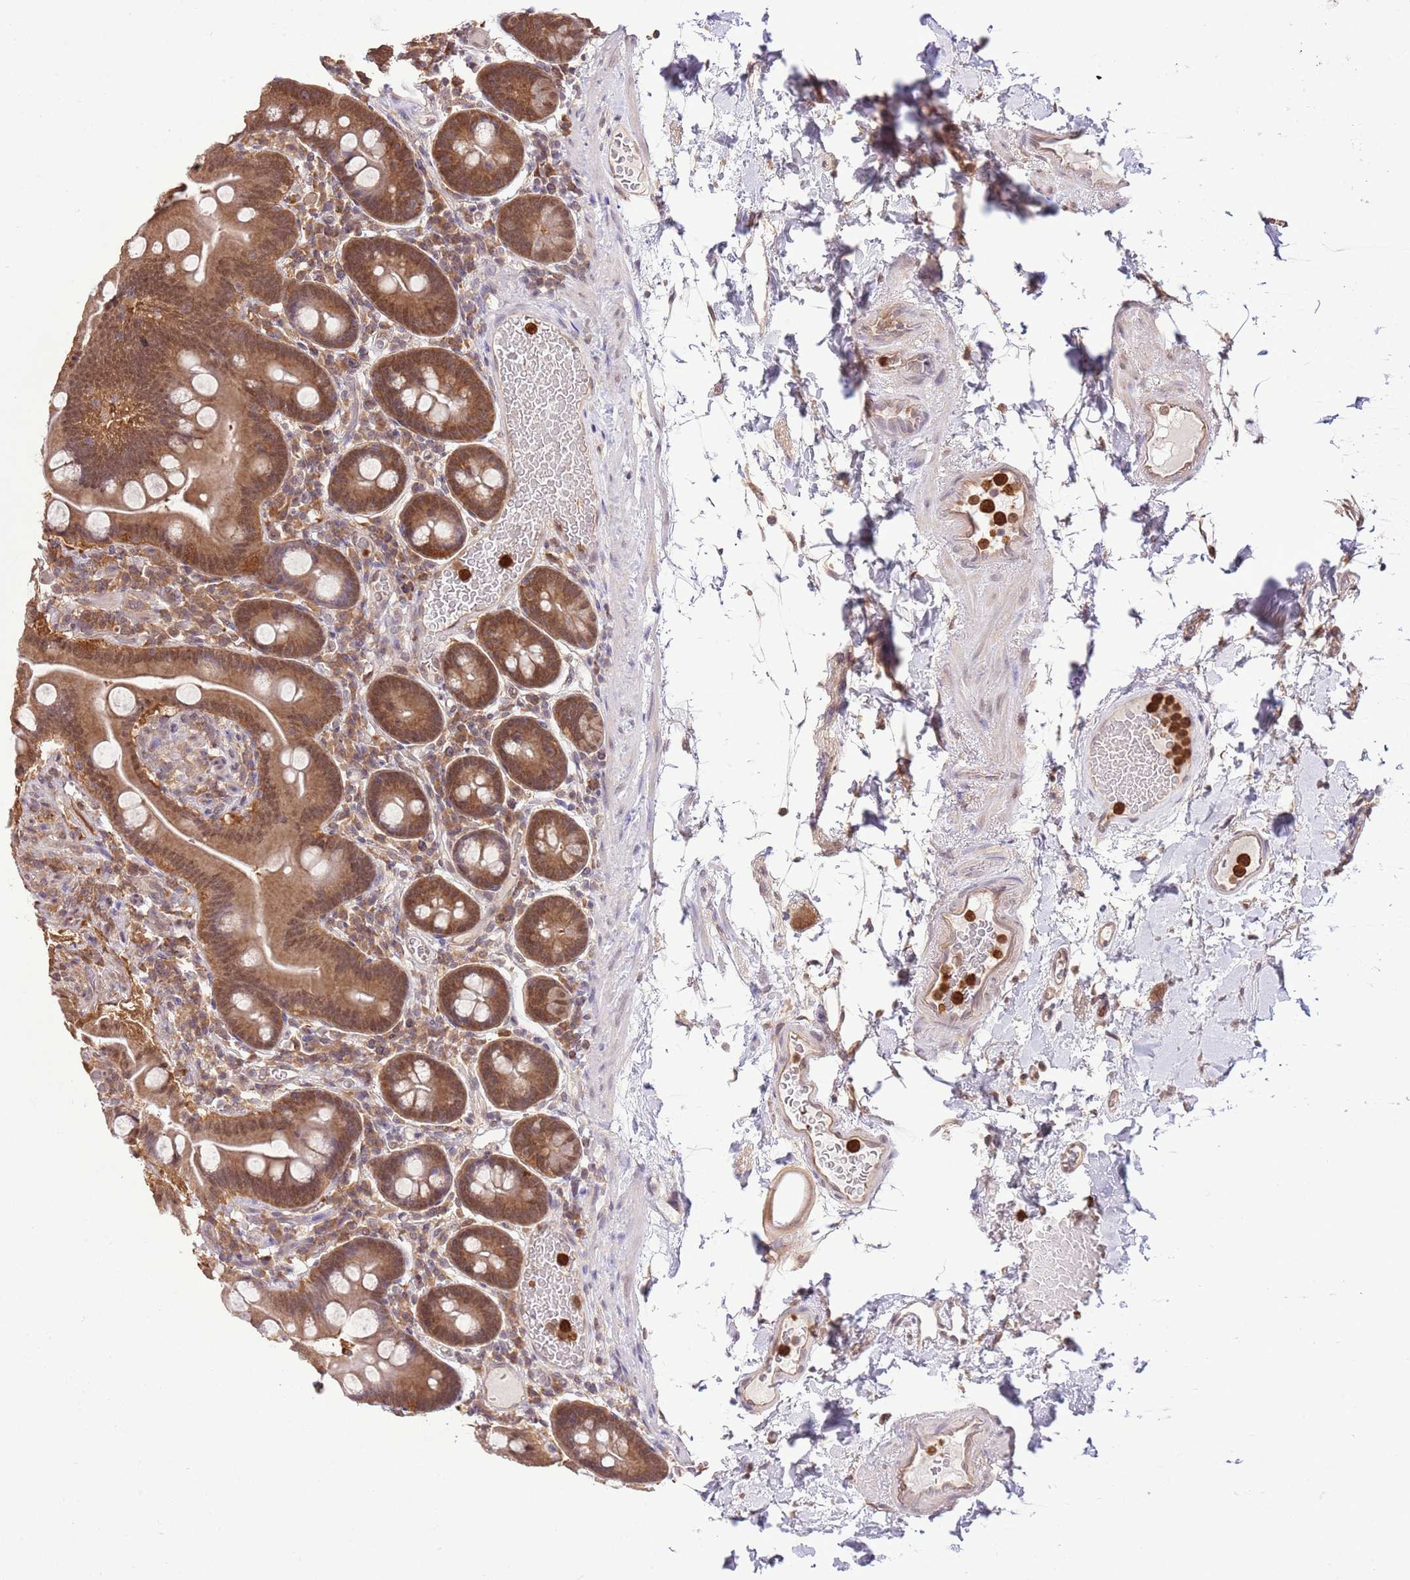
{"staining": {"intensity": "moderate", "quantity": ">75%", "location": "cytoplasmic/membranous,nuclear"}, "tissue": "duodenum", "cell_type": "Glandular cells", "image_type": "normal", "snomed": [{"axis": "morphology", "description": "Normal tissue, NOS"}, {"axis": "topography", "description": "Duodenum"}], "caption": "Immunohistochemistry of normal duodenum demonstrates medium levels of moderate cytoplasmic/membranous,nuclear staining in about >75% of glandular cells. (brown staining indicates protein expression, while blue staining denotes nuclei).", "gene": "AMIGO1", "patient": {"sex": "male", "age": 55}}